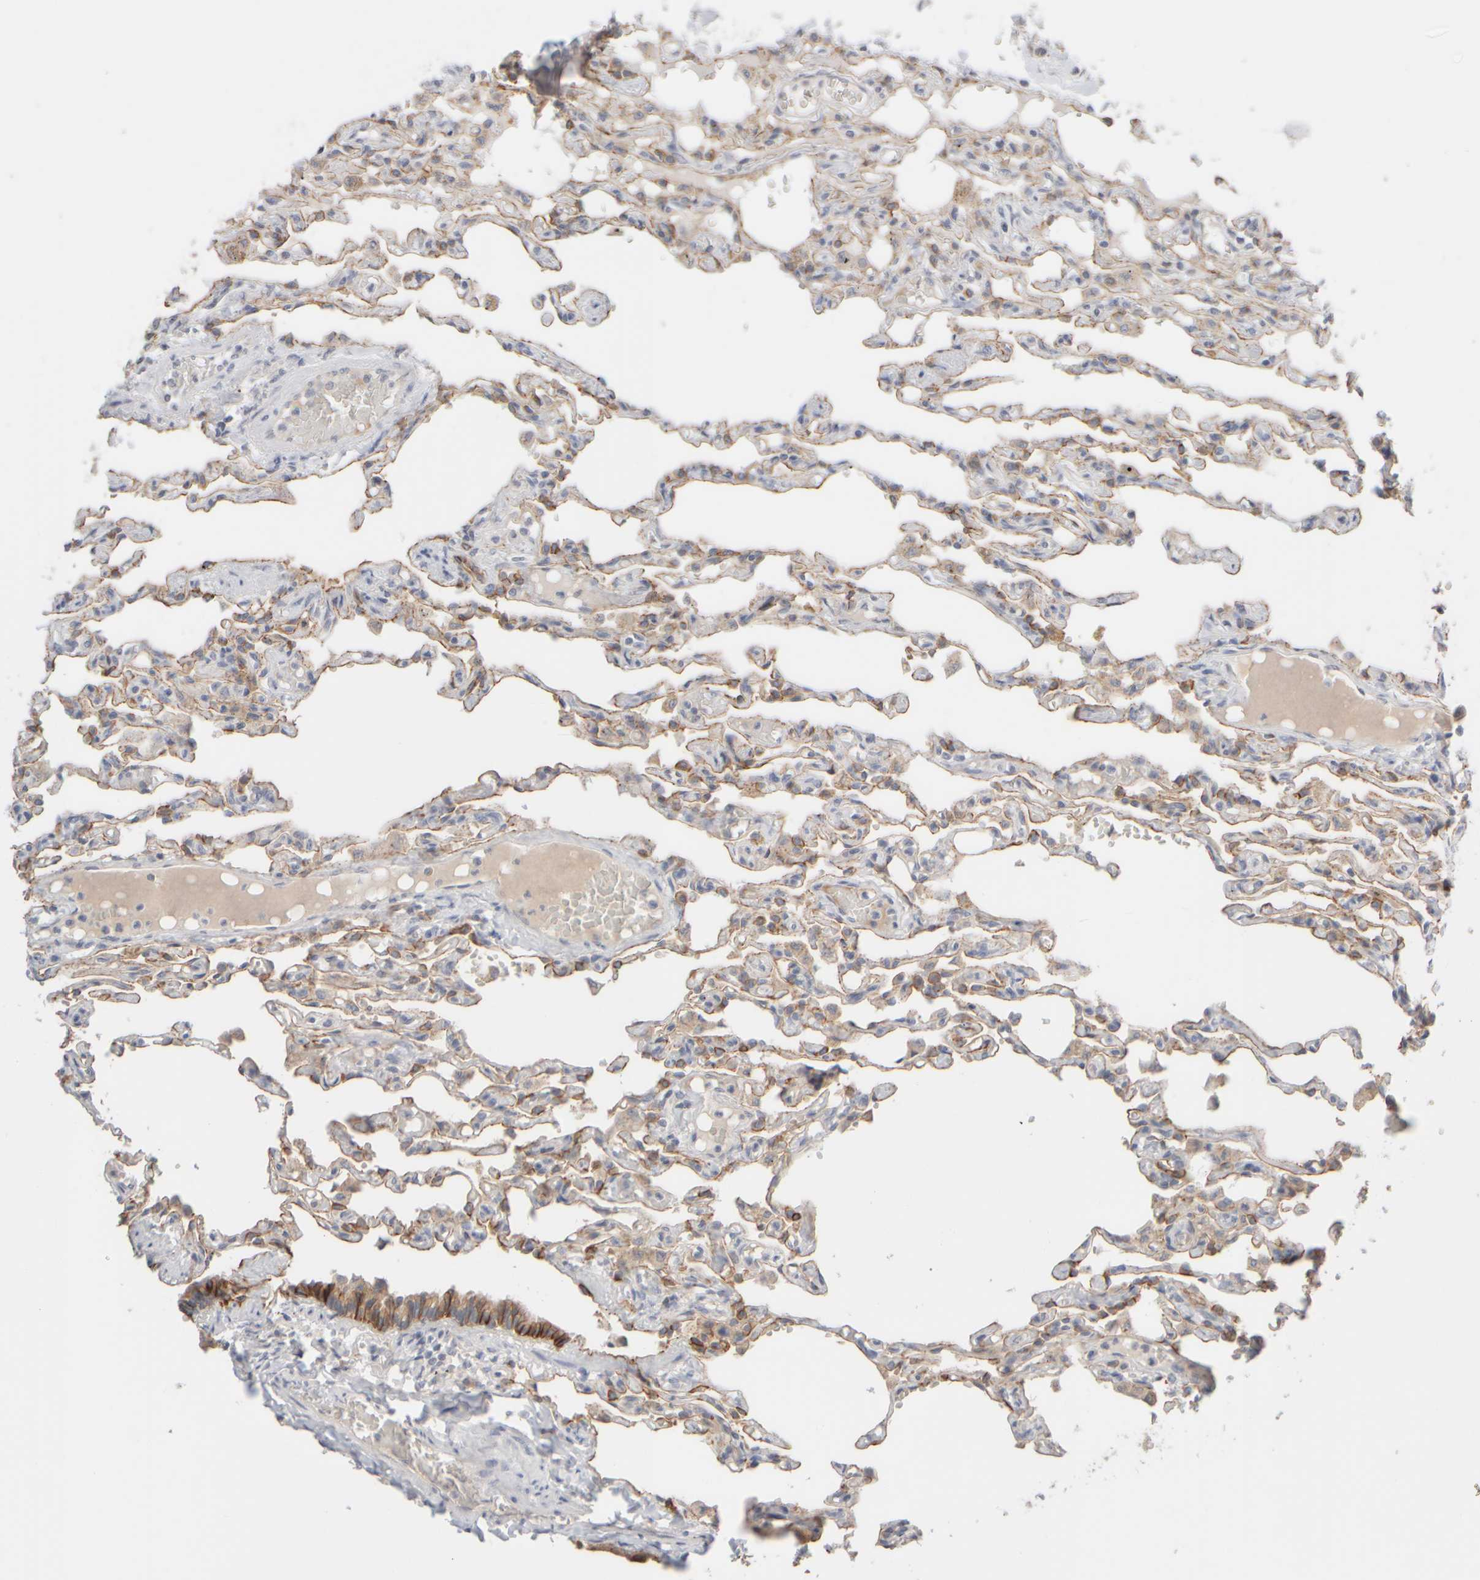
{"staining": {"intensity": "moderate", "quantity": "<25%", "location": "cytoplasmic/membranous"}, "tissue": "lung", "cell_type": "Alveolar cells", "image_type": "normal", "snomed": [{"axis": "morphology", "description": "Normal tissue, NOS"}, {"axis": "topography", "description": "Lung"}], "caption": "Immunohistochemistry of benign lung exhibits low levels of moderate cytoplasmic/membranous staining in approximately <25% of alveolar cells.", "gene": "GOPC", "patient": {"sex": "male", "age": 21}}